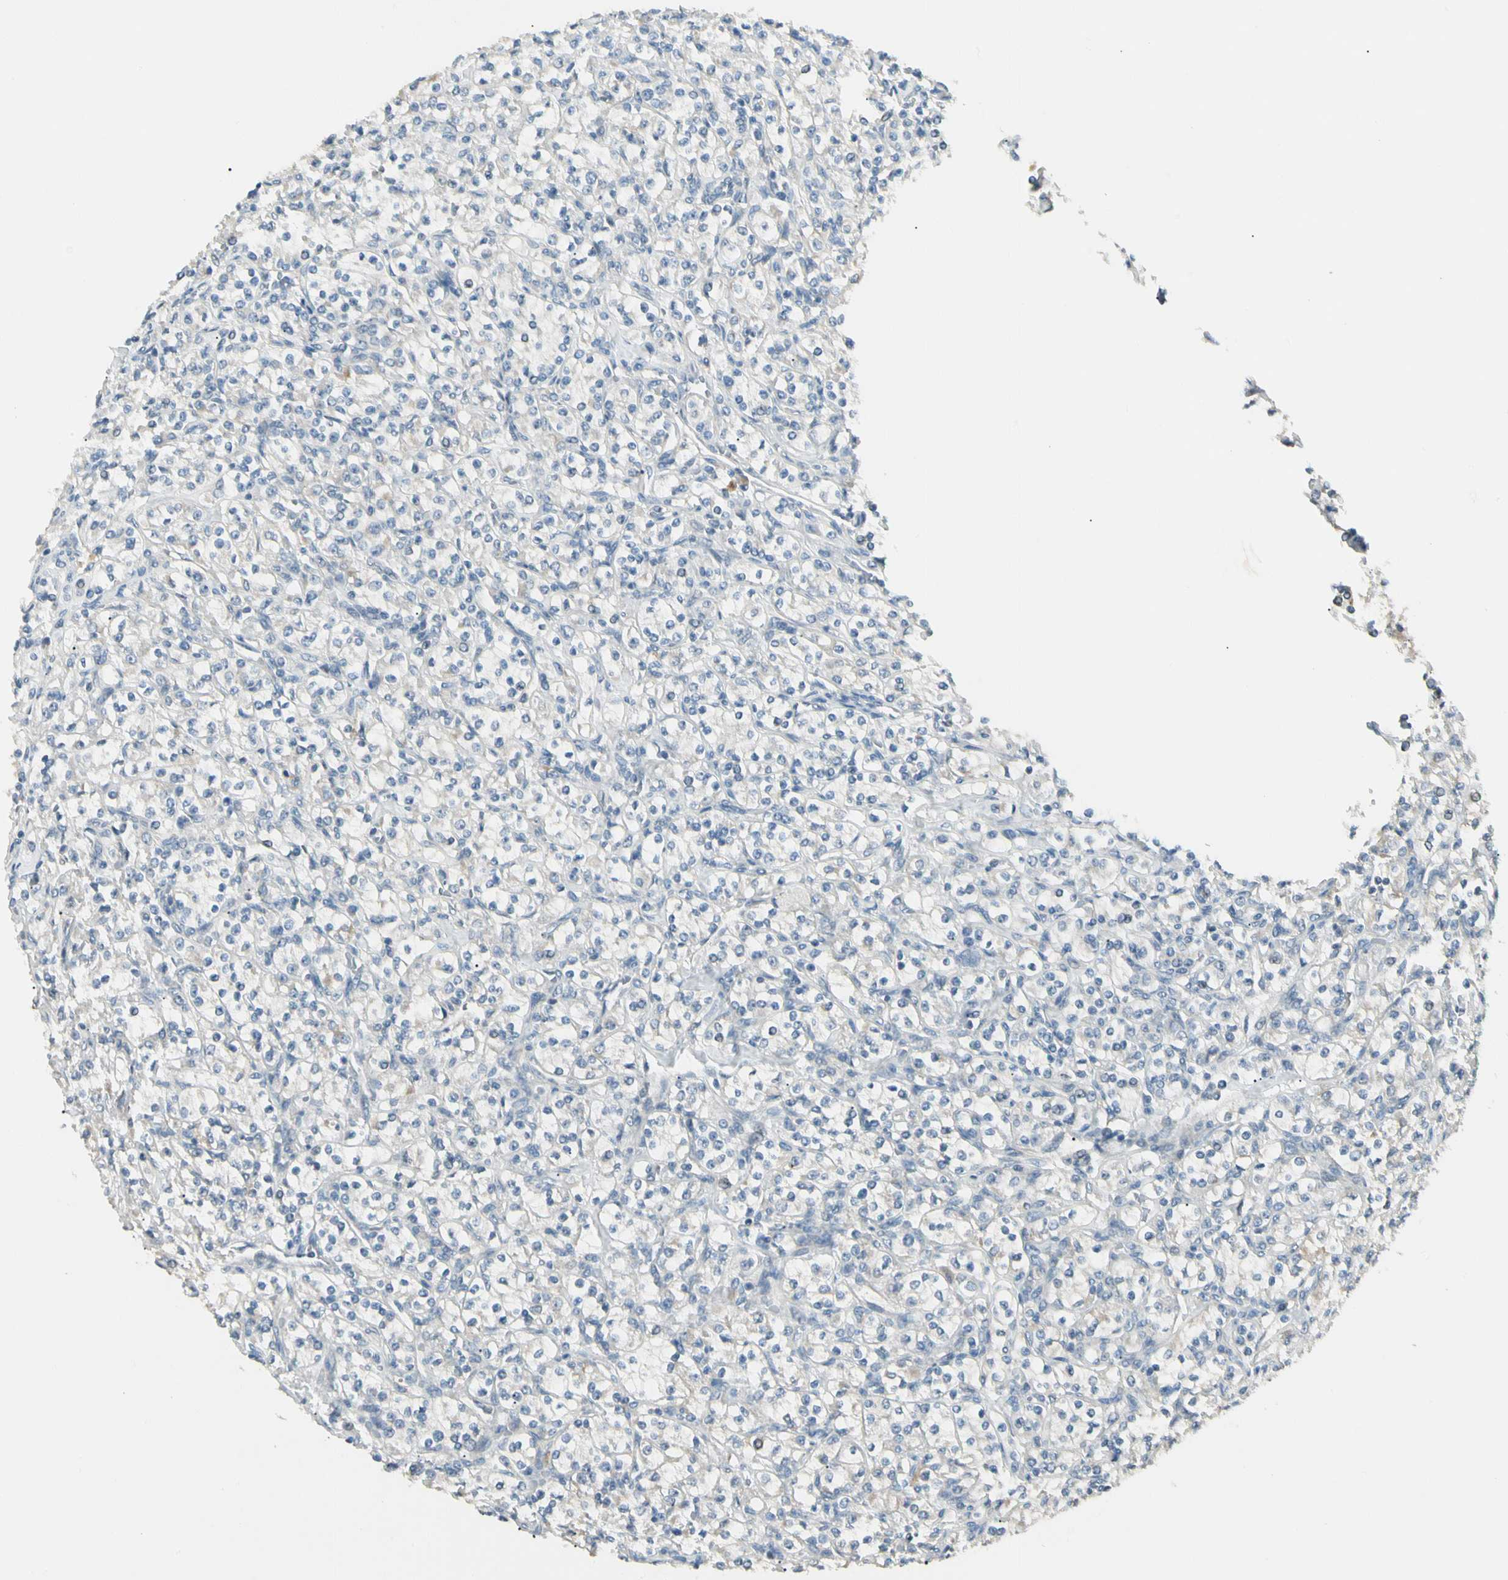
{"staining": {"intensity": "negative", "quantity": "none", "location": "none"}, "tissue": "renal cancer", "cell_type": "Tumor cells", "image_type": "cancer", "snomed": [{"axis": "morphology", "description": "Adenocarcinoma, NOS"}, {"axis": "topography", "description": "Kidney"}], "caption": "Tumor cells are negative for brown protein staining in adenocarcinoma (renal).", "gene": "P3H2", "patient": {"sex": "male", "age": 77}}